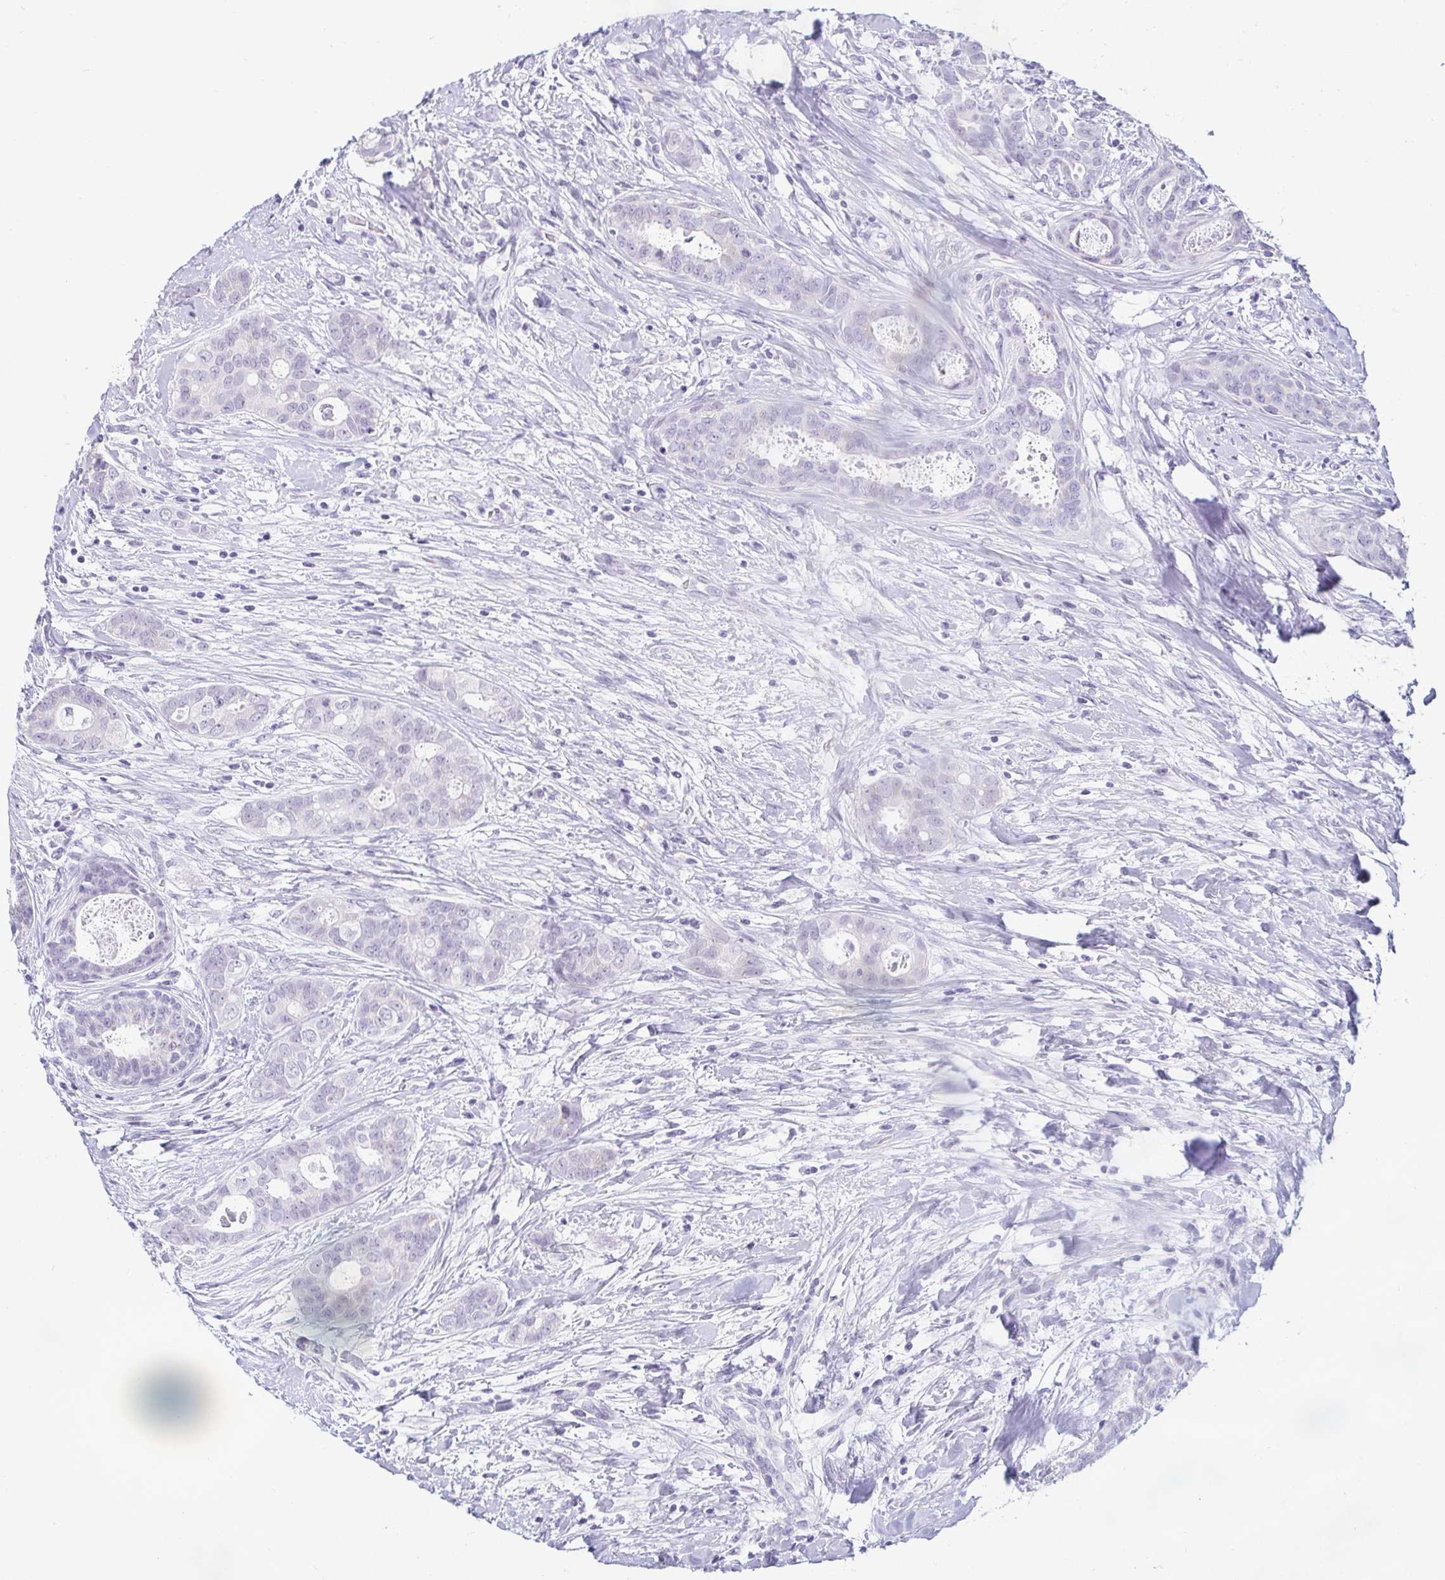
{"staining": {"intensity": "negative", "quantity": "none", "location": "none"}, "tissue": "breast cancer", "cell_type": "Tumor cells", "image_type": "cancer", "snomed": [{"axis": "morphology", "description": "Duct carcinoma"}, {"axis": "topography", "description": "Breast"}], "caption": "Tumor cells are negative for brown protein staining in infiltrating ductal carcinoma (breast).", "gene": "CR2", "patient": {"sex": "female", "age": 45}}